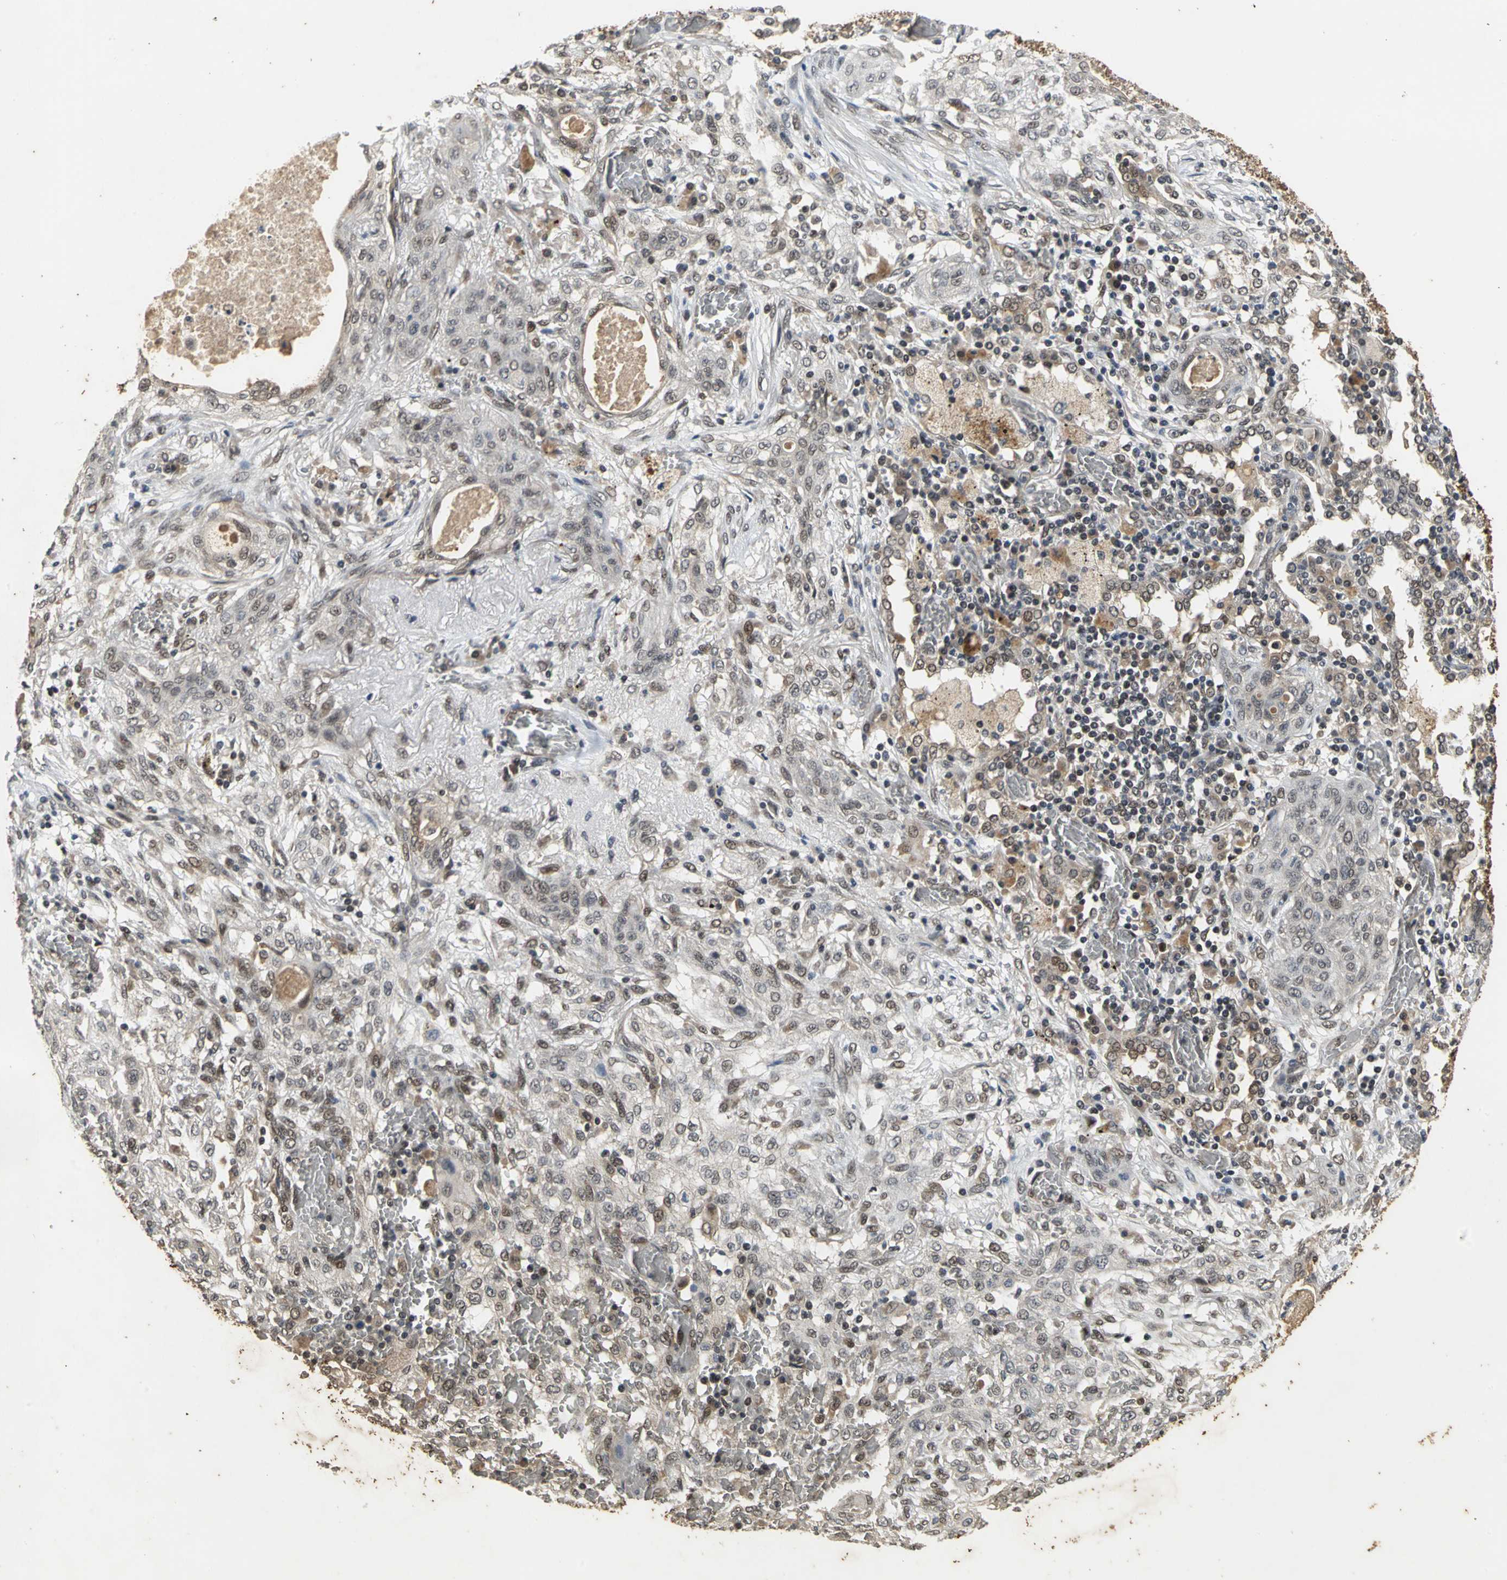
{"staining": {"intensity": "weak", "quantity": "<25%", "location": "cytoplasmic/membranous"}, "tissue": "lung cancer", "cell_type": "Tumor cells", "image_type": "cancer", "snomed": [{"axis": "morphology", "description": "Squamous cell carcinoma, NOS"}, {"axis": "topography", "description": "Lung"}], "caption": "DAB immunohistochemical staining of lung cancer (squamous cell carcinoma) demonstrates no significant positivity in tumor cells. The staining is performed using DAB brown chromogen with nuclei counter-stained in using hematoxylin.", "gene": "NOTCH3", "patient": {"sex": "female", "age": 47}}